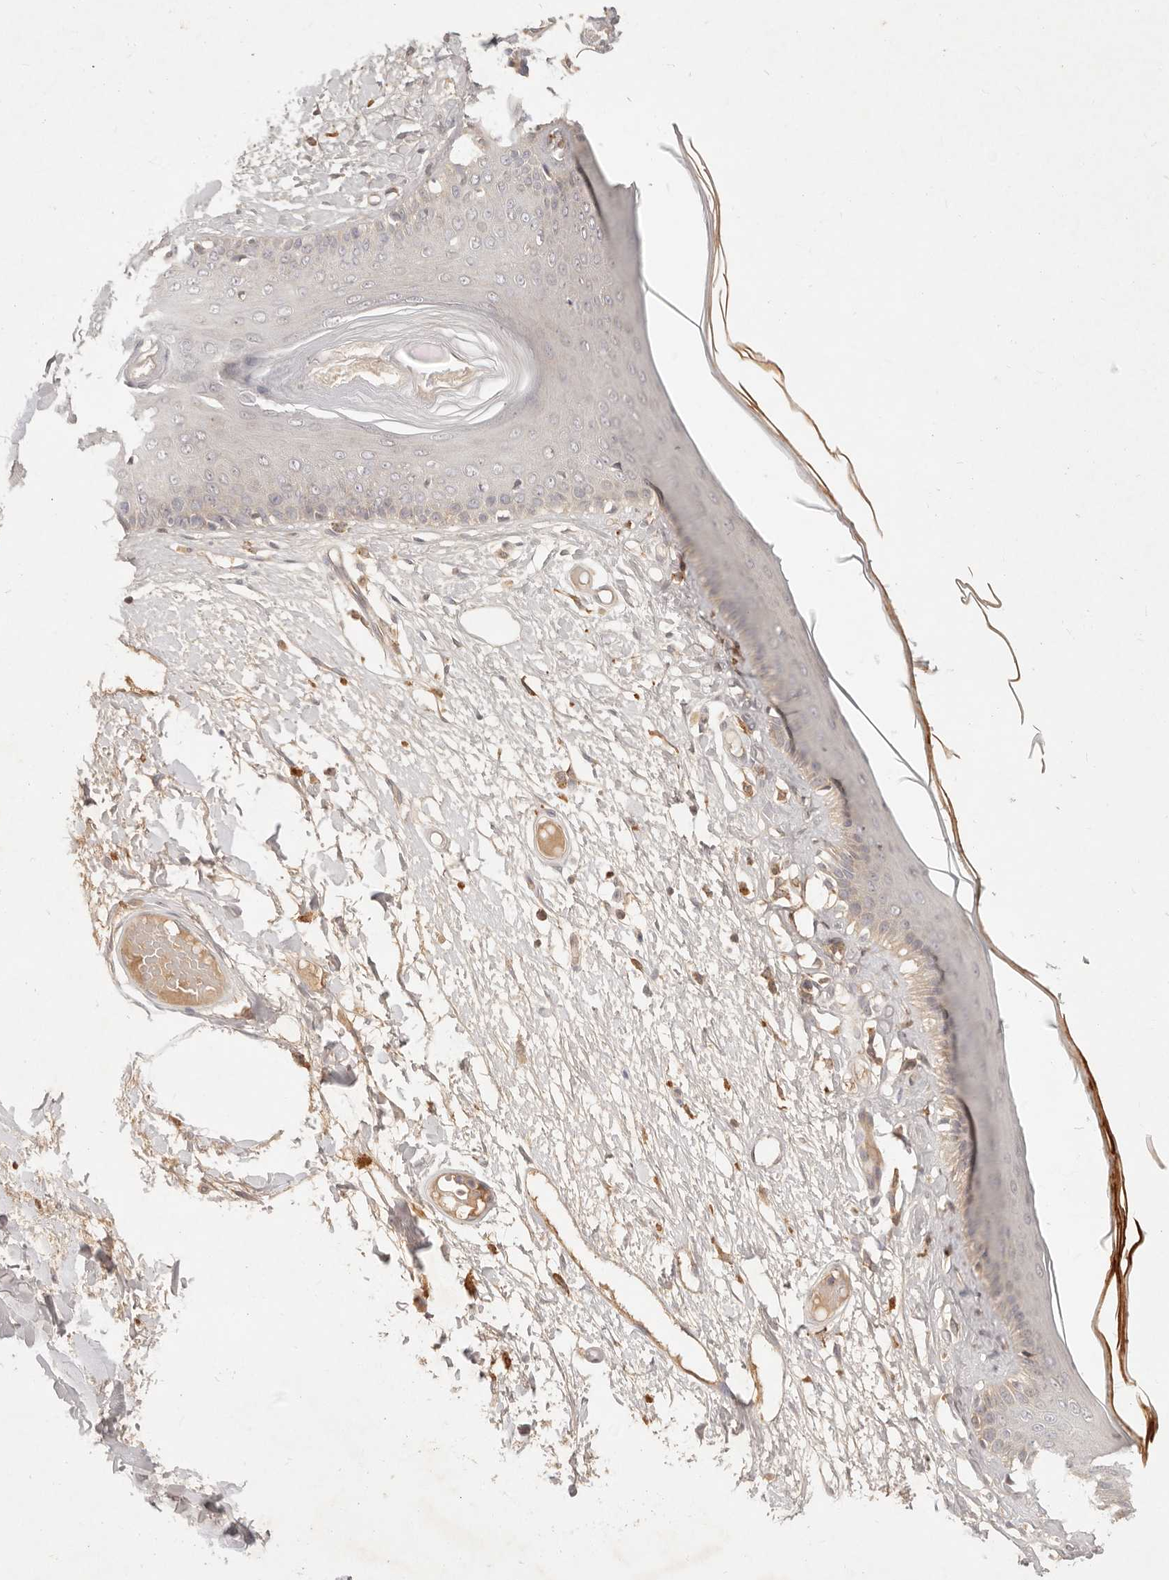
{"staining": {"intensity": "moderate", "quantity": "<25%", "location": "cytoplasmic/membranous"}, "tissue": "skin", "cell_type": "Epidermal cells", "image_type": "normal", "snomed": [{"axis": "morphology", "description": "Normal tissue, NOS"}, {"axis": "topography", "description": "Vulva"}], "caption": "Skin stained with IHC exhibits moderate cytoplasmic/membranous staining in about <25% of epidermal cells.", "gene": "NECAP2", "patient": {"sex": "female", "age": 73}}